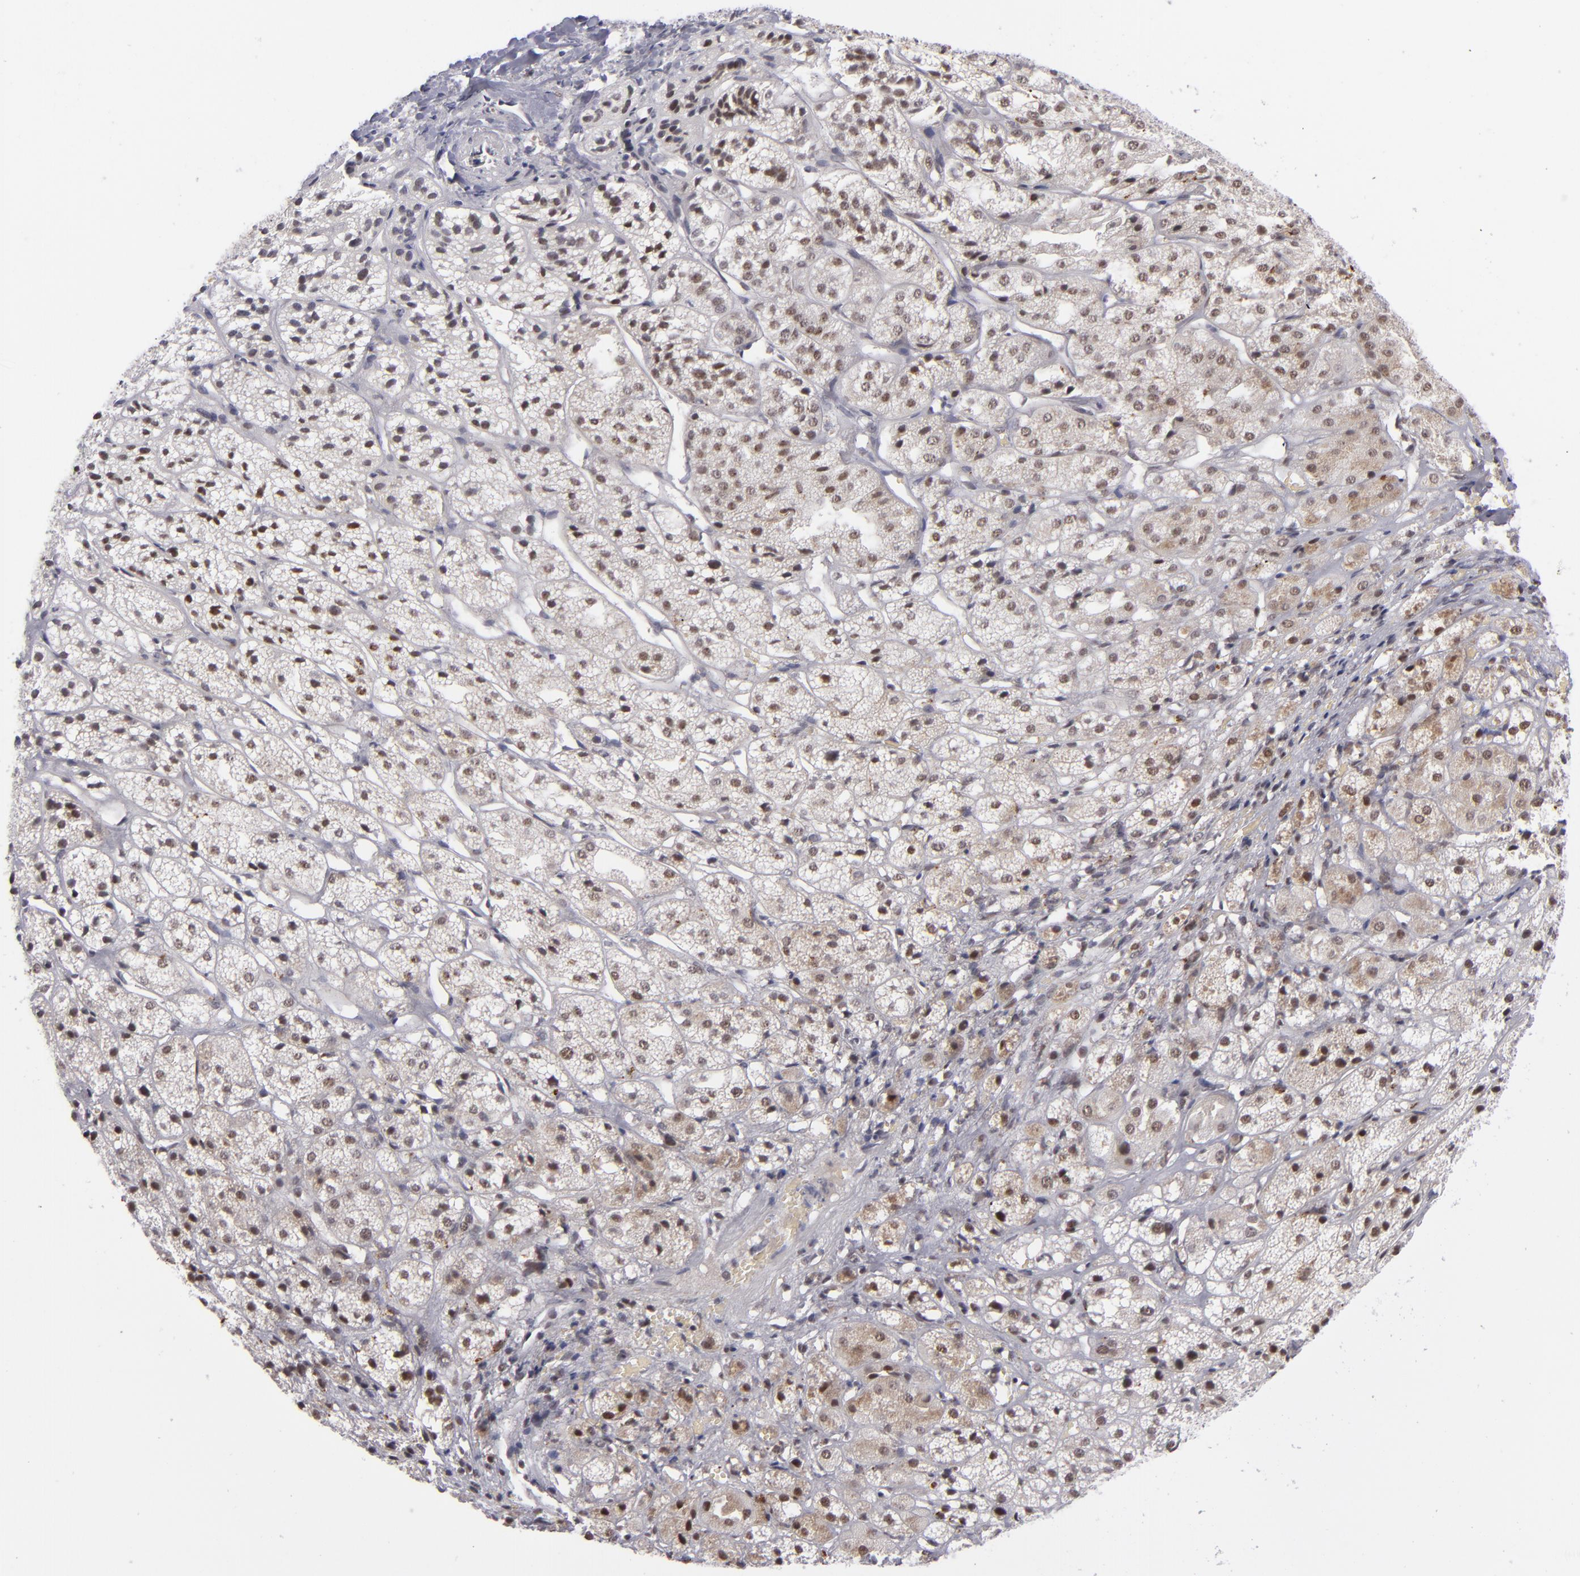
{"staining": {"intensity": "moderate", "quantity": ">75%", "location": "nuclear"}, "tissue": "adrenal gland", "cell_type": "Glandular cells", "image_type": "normal", "snomed": [{"axis": "morphology", "description": "Normal tissue, NOS"}, {"axis": "topography", "description": "Adrenal gland"}], "caption": "The image reveals immunohistochemical staining of benign adrenal gland. There is moderate nuclear positivity is seen in about >75% of glandular cells. Nuclei are stained in blue.", "gene": "MLLT3", "patient": {"sex": "female", "age": 71}}